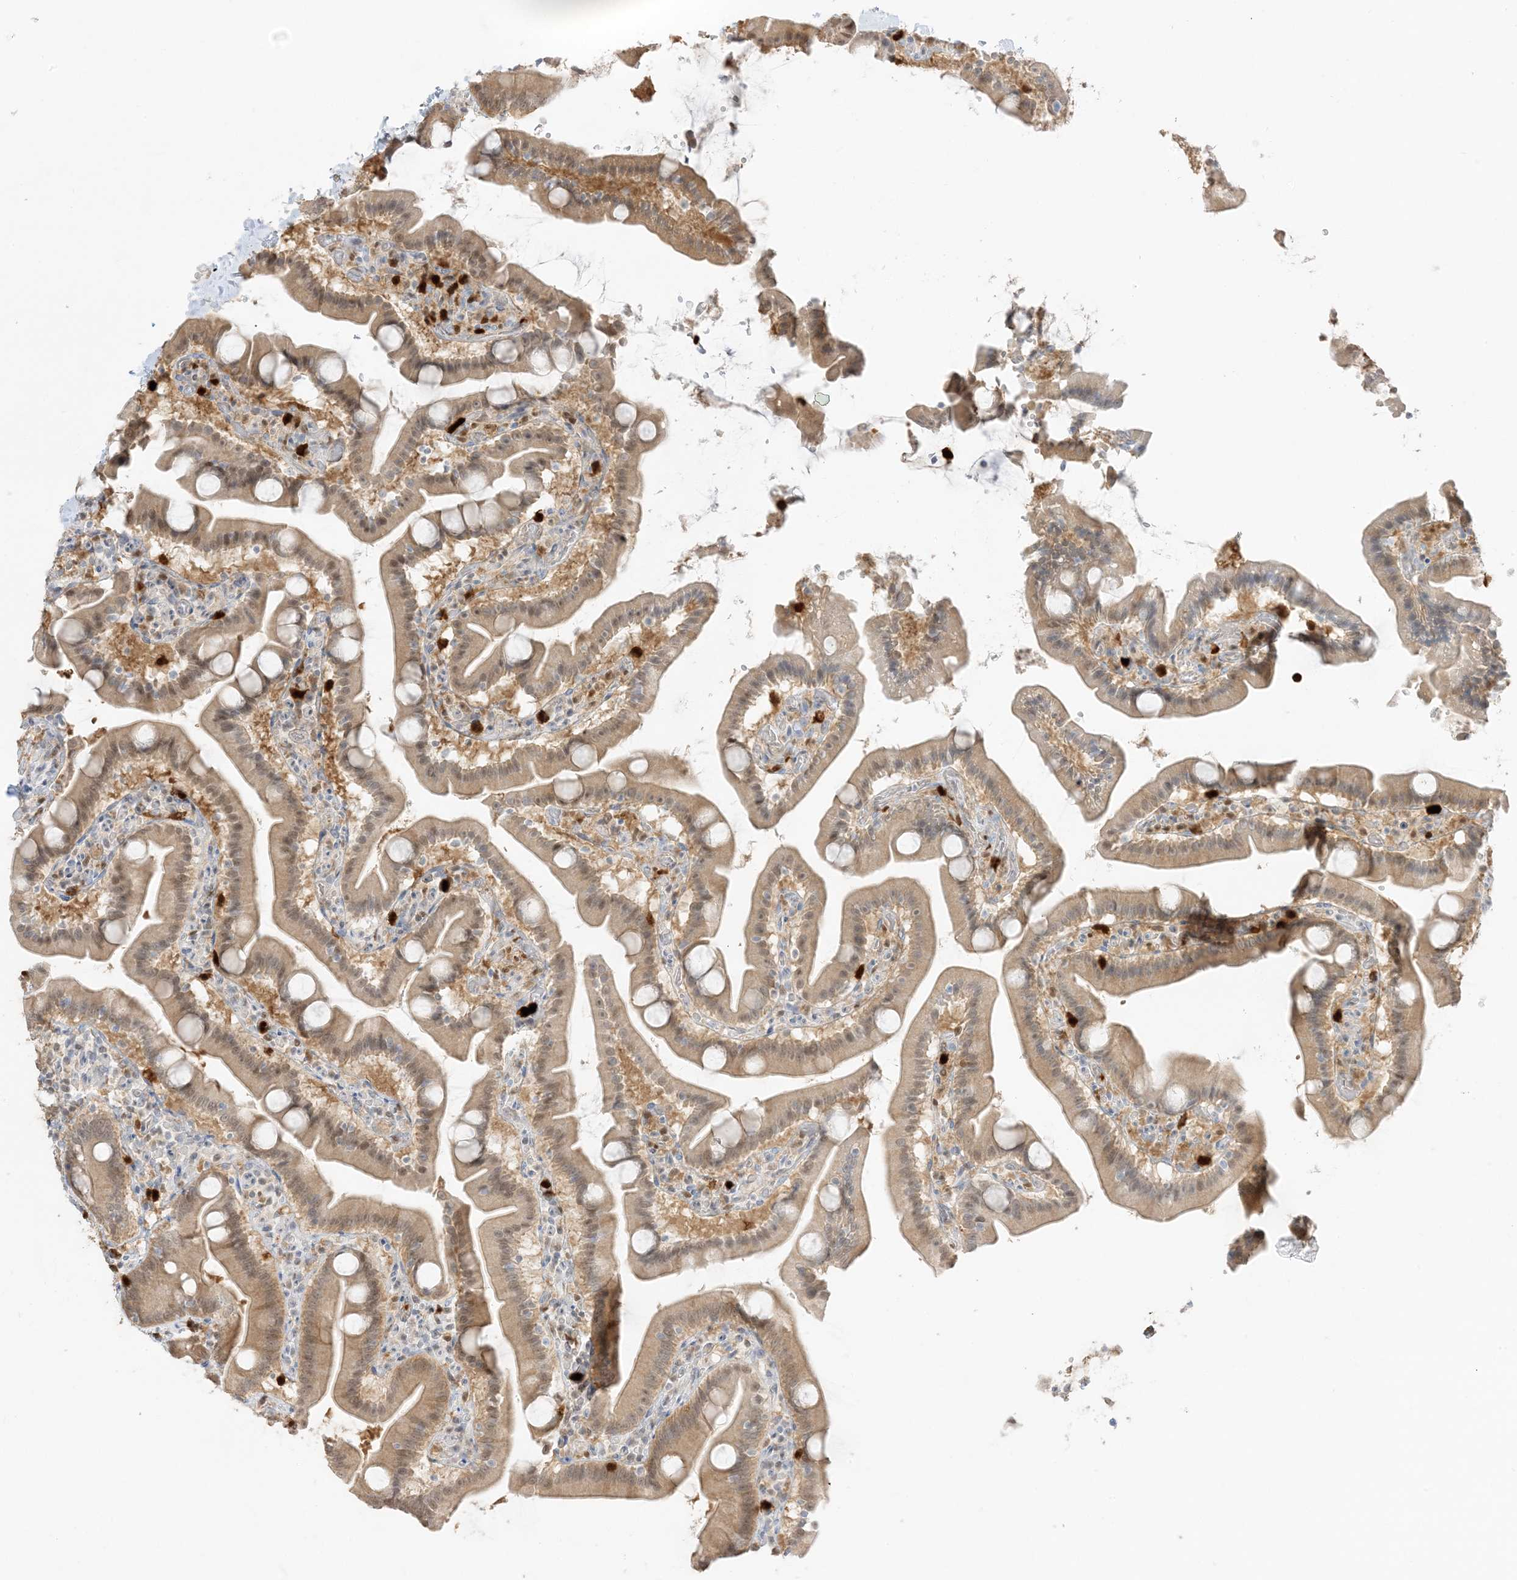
{"staining": {"intensity": "weak", "quantity": "25%-75%", "location": "cytoplasmic/membranous,nuclear"}, "tissue": "duodenum", "cell_type": "Glandular cells", "image_type": "normal", "snomed": [{"axis": "morphology", "description": "Normal tissue, NOS"}, {"axis": "topography", "description": "Duodenum"}], "caption": "Duodenum stained with DAB (3,3'-diaminobenzidine) IHC reveals low levels of weak cytoplasmic/membranous,nuclear expression in about 25%-75% of glandular cells.", "gene": "GCA", "patient": {"sex": "male", "age": 55}}